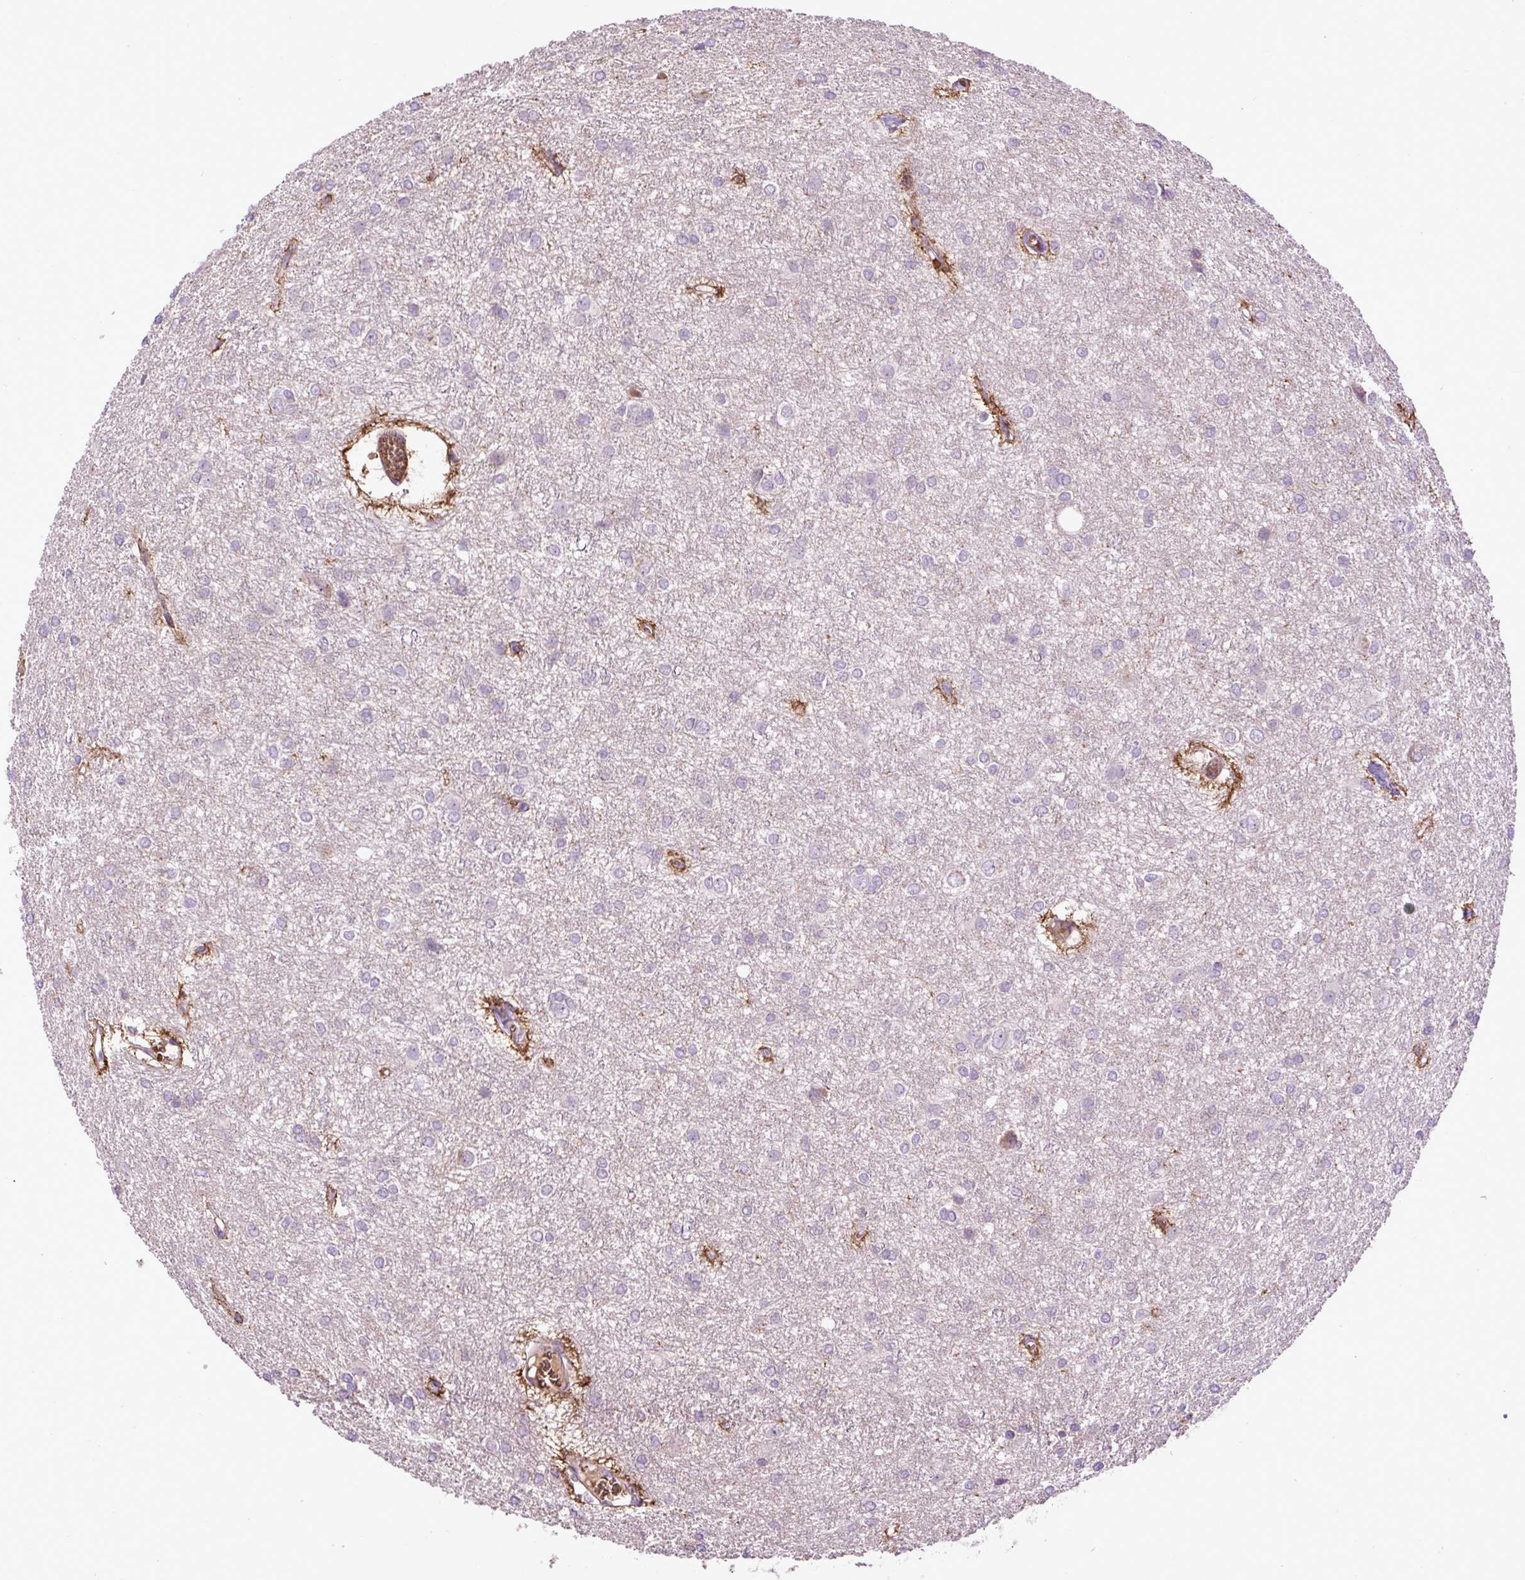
{"staining": {"intensity": "negative", "quantity": "none", "location": "none"}, "tissue": "glioma", "cell_type": "Tumor cells", "image_type": "cancer", "snomed": [{"axis": "morphology", "description": "Glioma, malignant, High grade"}, {"axis": "topography", "description": "Brain"}], "caption": "This is an IHC image of human high-grade glioma (malignant). There is no positivity in tumor cells.", "gene": "CXCL13", "patient": {"sex": "female", "age": 50}}